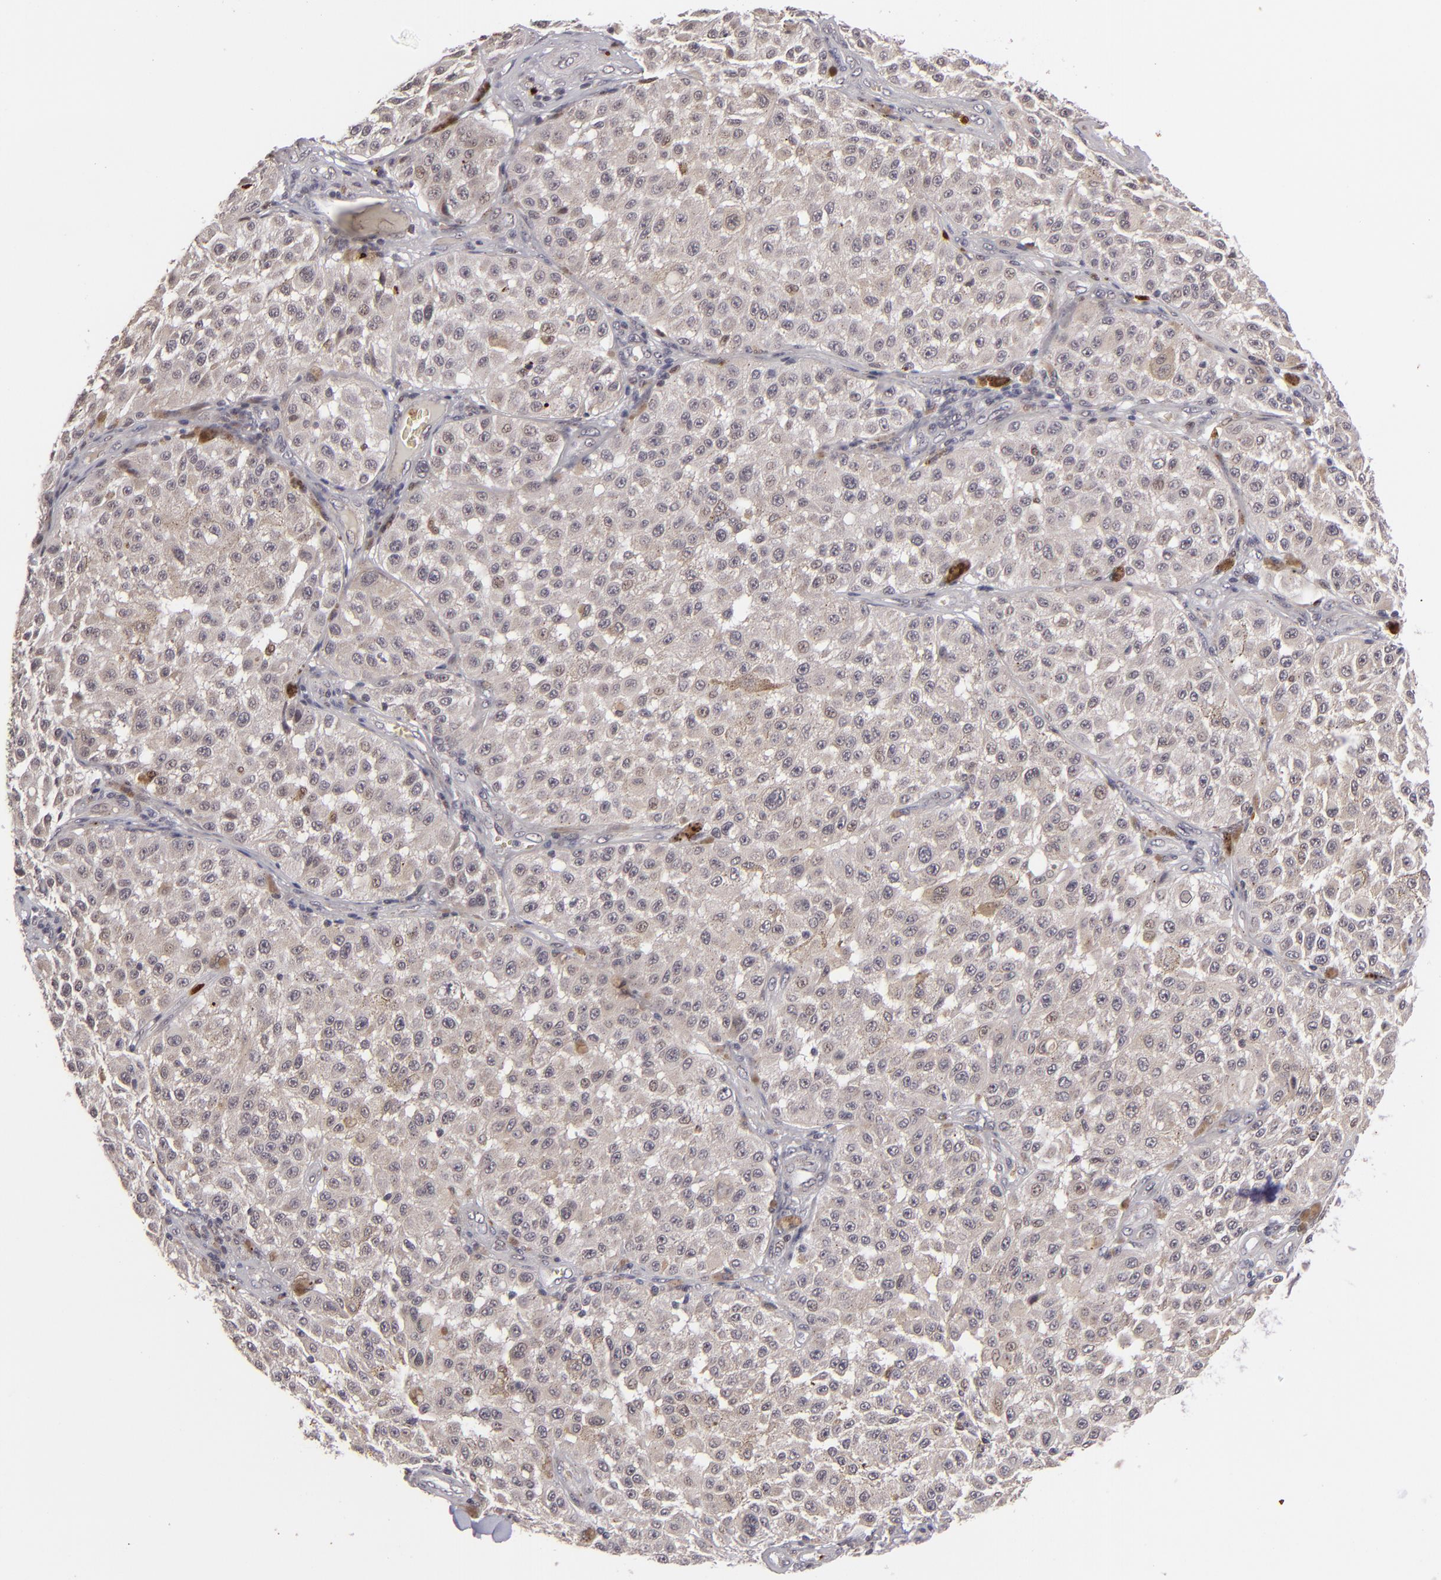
{"staining": {"intensity": "weak", "quantity": "<25%", "location": "cytoplasmic/membranous"}, "tissue": "melanoma", "cell_type": "Tumor cells", "image_type": "cancer", "snomed": [{"axis": "morphology", "description": "Malignant melanoma, NOS"}, {"axis": "topography", "description": "Skin"}], "caption": "This is a histopathology image of IHC staining of malignant melanoma, which shows no expression in tumor cells. Brightfield microscopy of immunohistochemistry stained with DAB (3,3'-diaminobenzidine) (brown) and hematoxylin (blue), captured at high magnification.", "gene": "RXRG", "patient": {"sex": "female", "age": 64}}